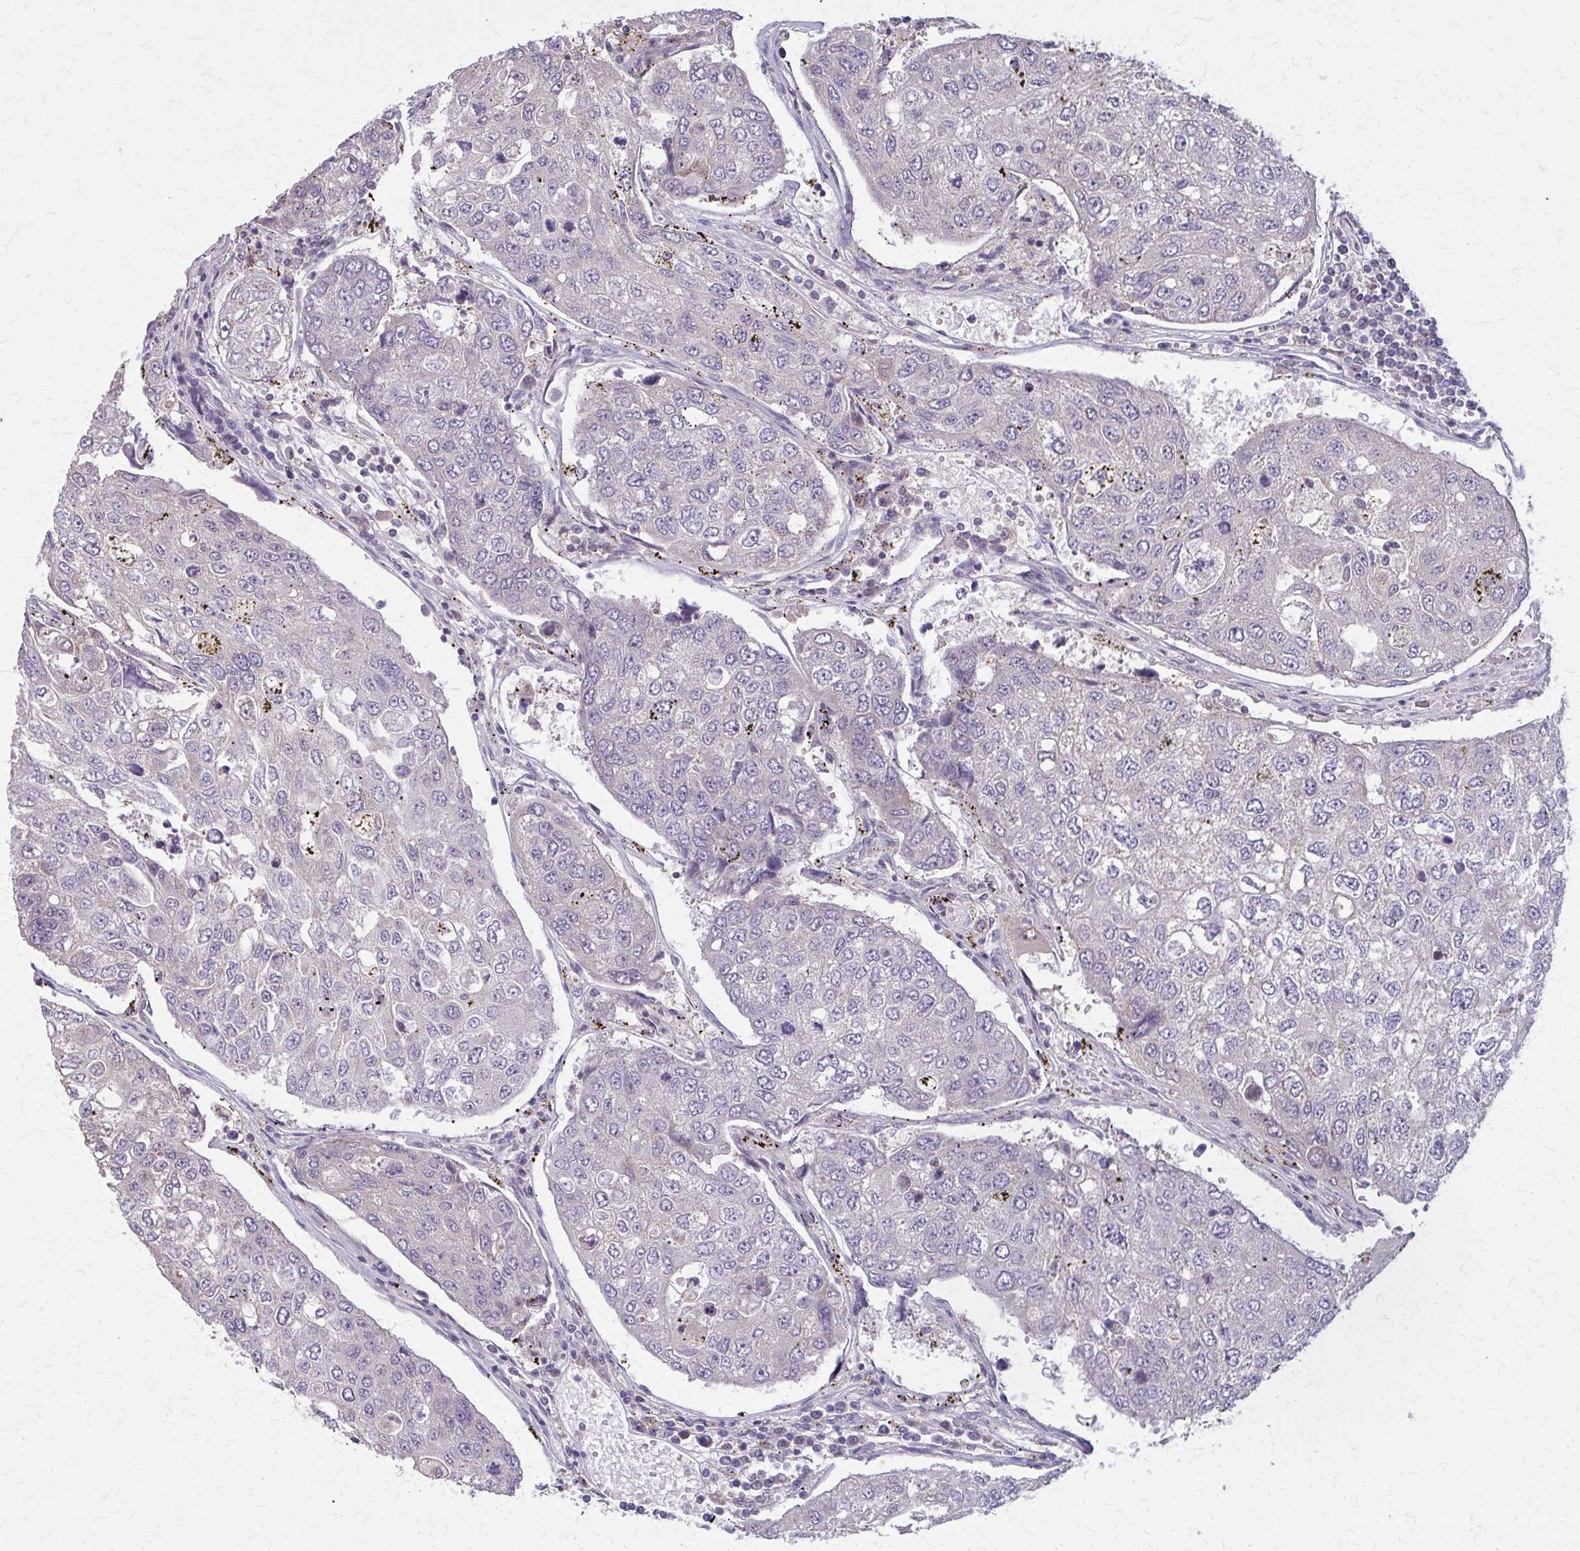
{"staining": {"intensity": "negative", "quantity": "none", "location": "none"}, "tissue": "urothelial cancer", "cell_type": "Tumor cells", "image_type": "cancer", "snomed": [{"axis": "morphology", "description": "Urothelial carcinoma, High grade"}, {"axis": "topography", "description": "Lymph node"}, {"axis": "topography", "description": "Urinary bladder"}], "caption": "The image demonstrates no staining of tumor cells in high-grade urothelial carcinoma.", "gene": "NRBF2", "patient": {"sex": "male", "age": 51}}